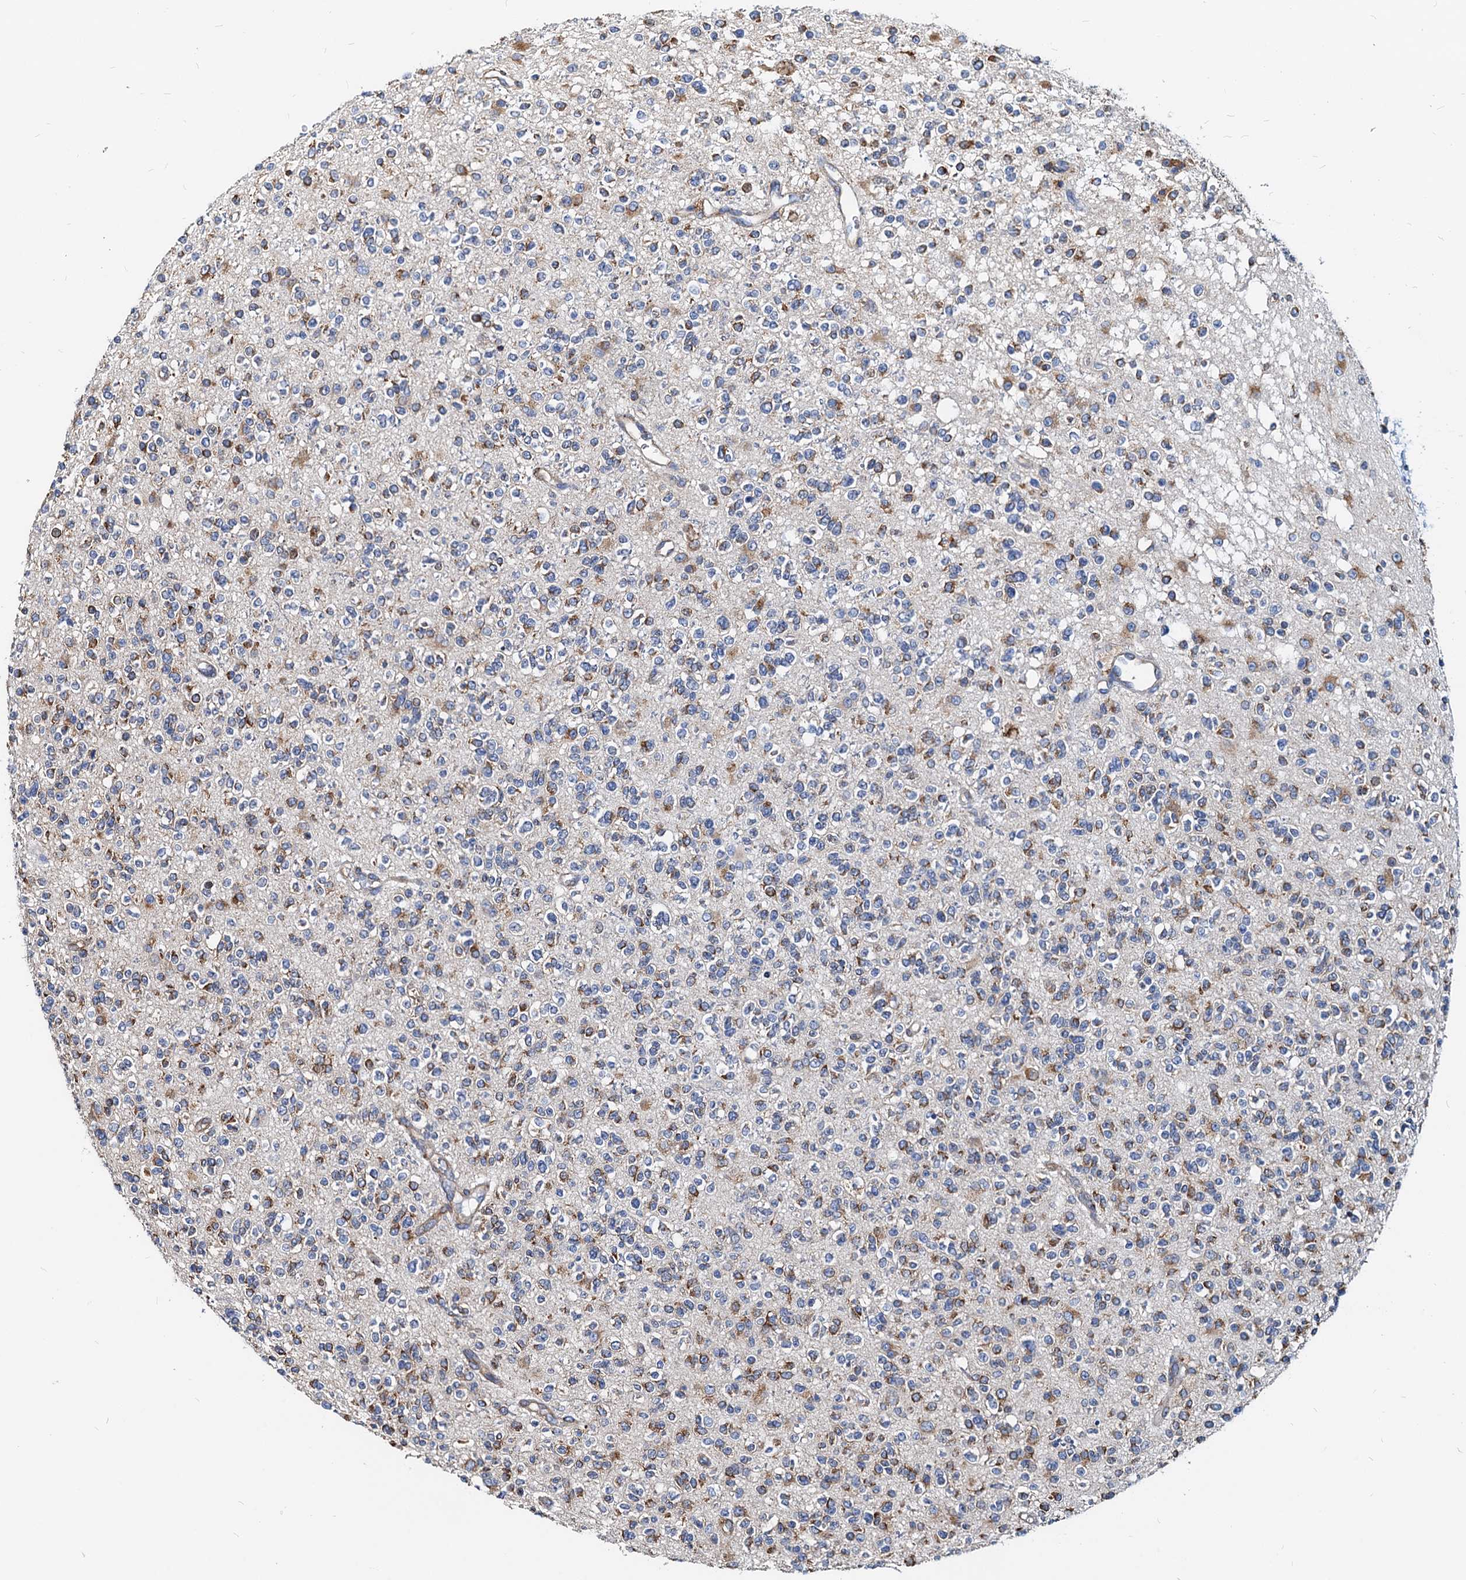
{"staining": {"intensity": "moderate", "quantity": "<25%", "location": "cytoplasmic/membranous"}, "tissue": "glioma", "cell_type": "Tumor cells", "image_type": "cancer", "snomed": [{"axis": "morphology", "description": "Glioma, malignant, High grade"}, {"axis": "topography", "description": "Brain"}], "caption": "Immunohistochemistry (IHC) (DAB) staining of malignant glioma (high-grade) reveals moderate cytoplasmic/membranous protein positivity in about <25% of tumor cells.", "gene": "HSPA5", "patient": {"sex": "male", "age": 34}}